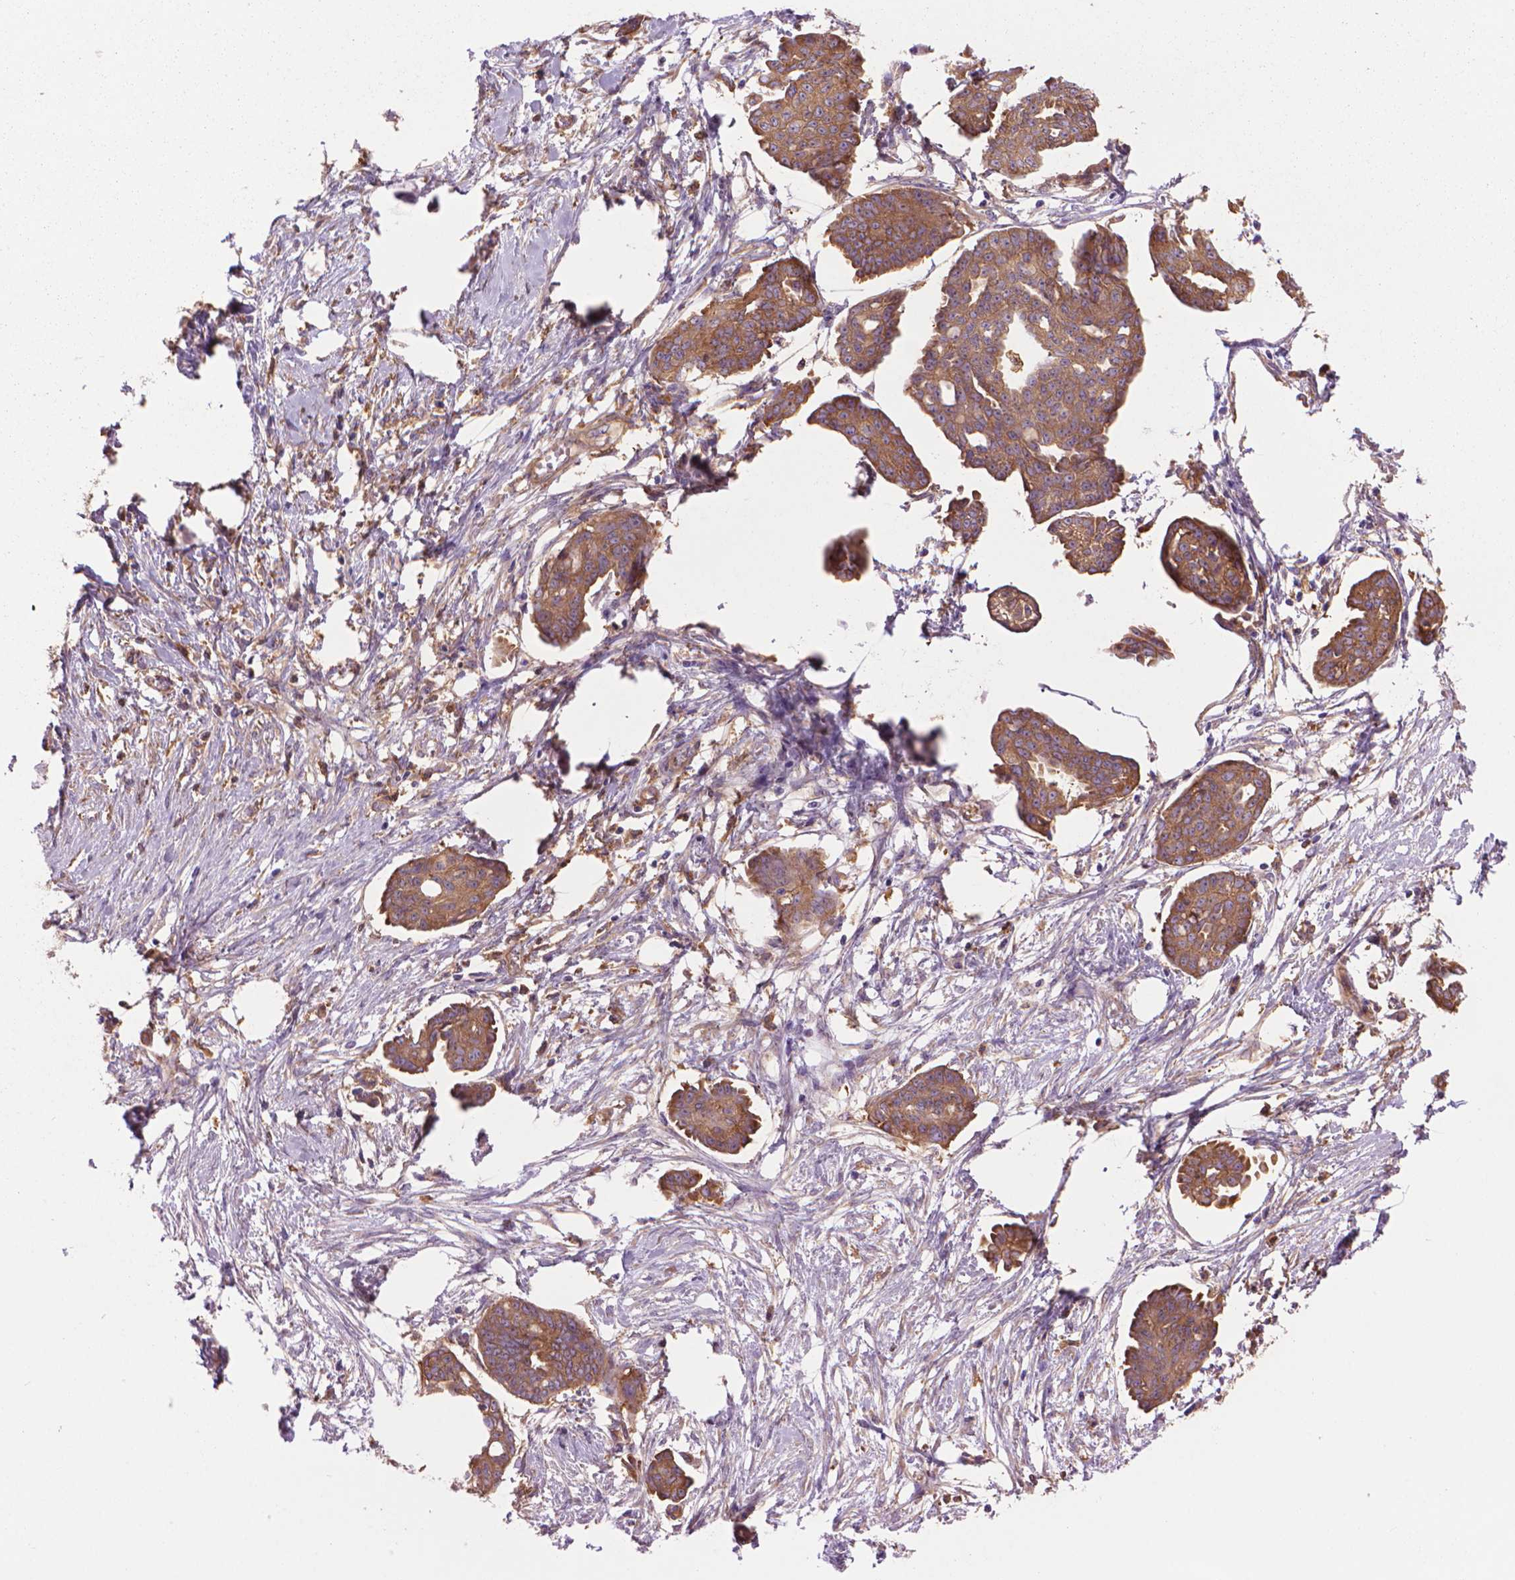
{"staining": {"intensity": "moderate", "quantity": ">75%", "location": "cytoplasmic/membranous"}, "tissue": "ovarian cancer", "cell_type": "Tumor cells", "image_type": "cancer", "snomed": [{"axis": "morphology", "description": "Cystadenocarcinoma, serous, NOS"}, {"axis": "topography", "description": "Ovary"}], "caption": "IHC (DAB (3,3'-diaminobenzidine)) staining of ovarian cancer demonstrates moderate cytoplasmic/membranous protein positivity in approximately >75% of tumor cells. The staining was performed using DAB (3,3'-diaminobenzidine) to visualize the protein expression in brown, while the nuclei were stained in blue with hematoxylin (Magnification: 20x).", "gene": "CORO1B", "patient": {"sex": "female", "age": 71}}